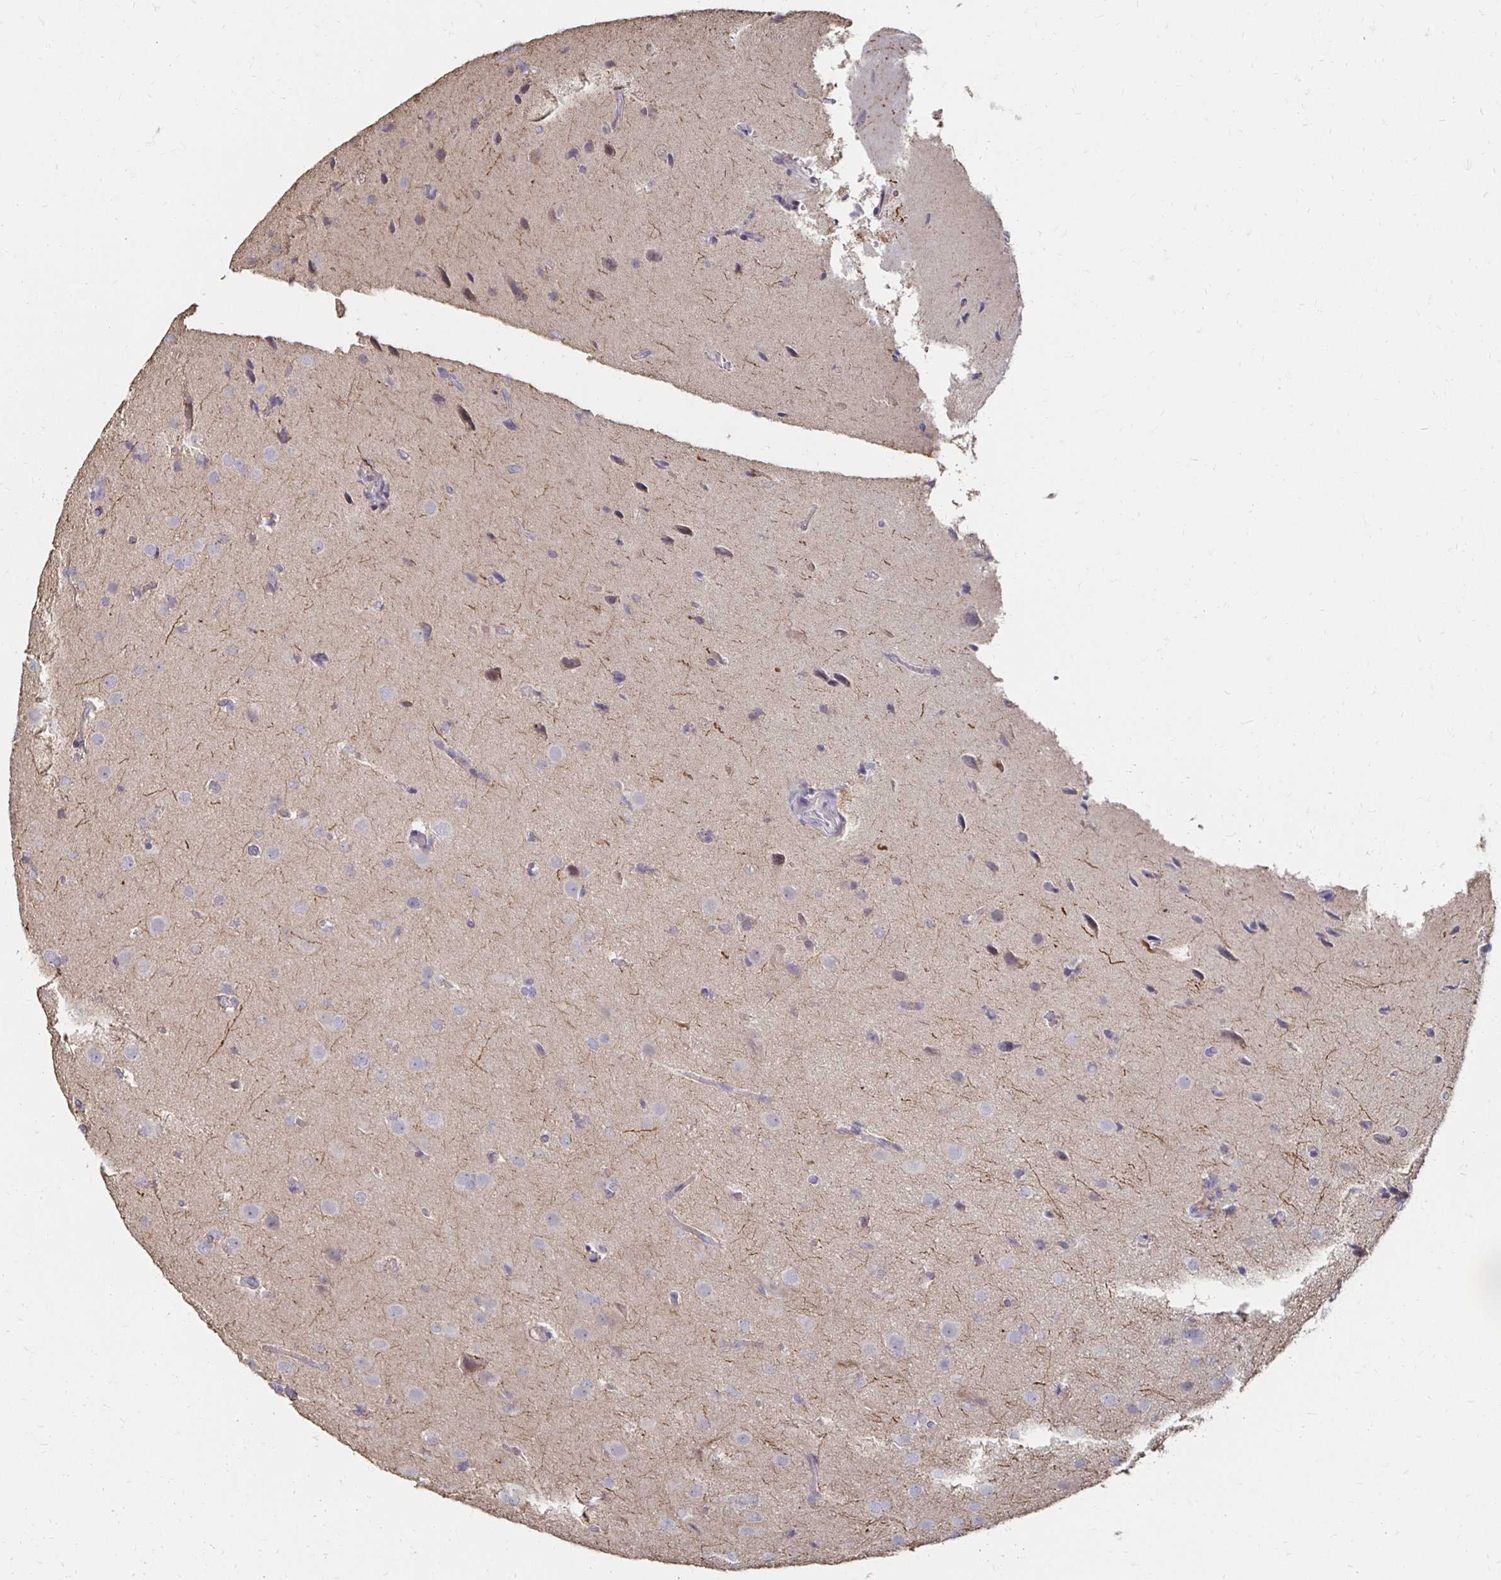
{"staining": {"intensity": "negative", "quantity": "none", "location": "none"}, "tissue": "glioma", "cell_type": "Tumor cells", "image_type": "cancer", "snomed": [{"axis": "morphology", "description": "Glioma, malignant, Low grade"}, {"axis": "topography", "description": "Brain"}], "caption": "Glioma was stained to show a protein in brown. There is no significant positivity in tumor cells.", "gene": "ZNF727", "patient": {"sex": "male", "age": 26}}